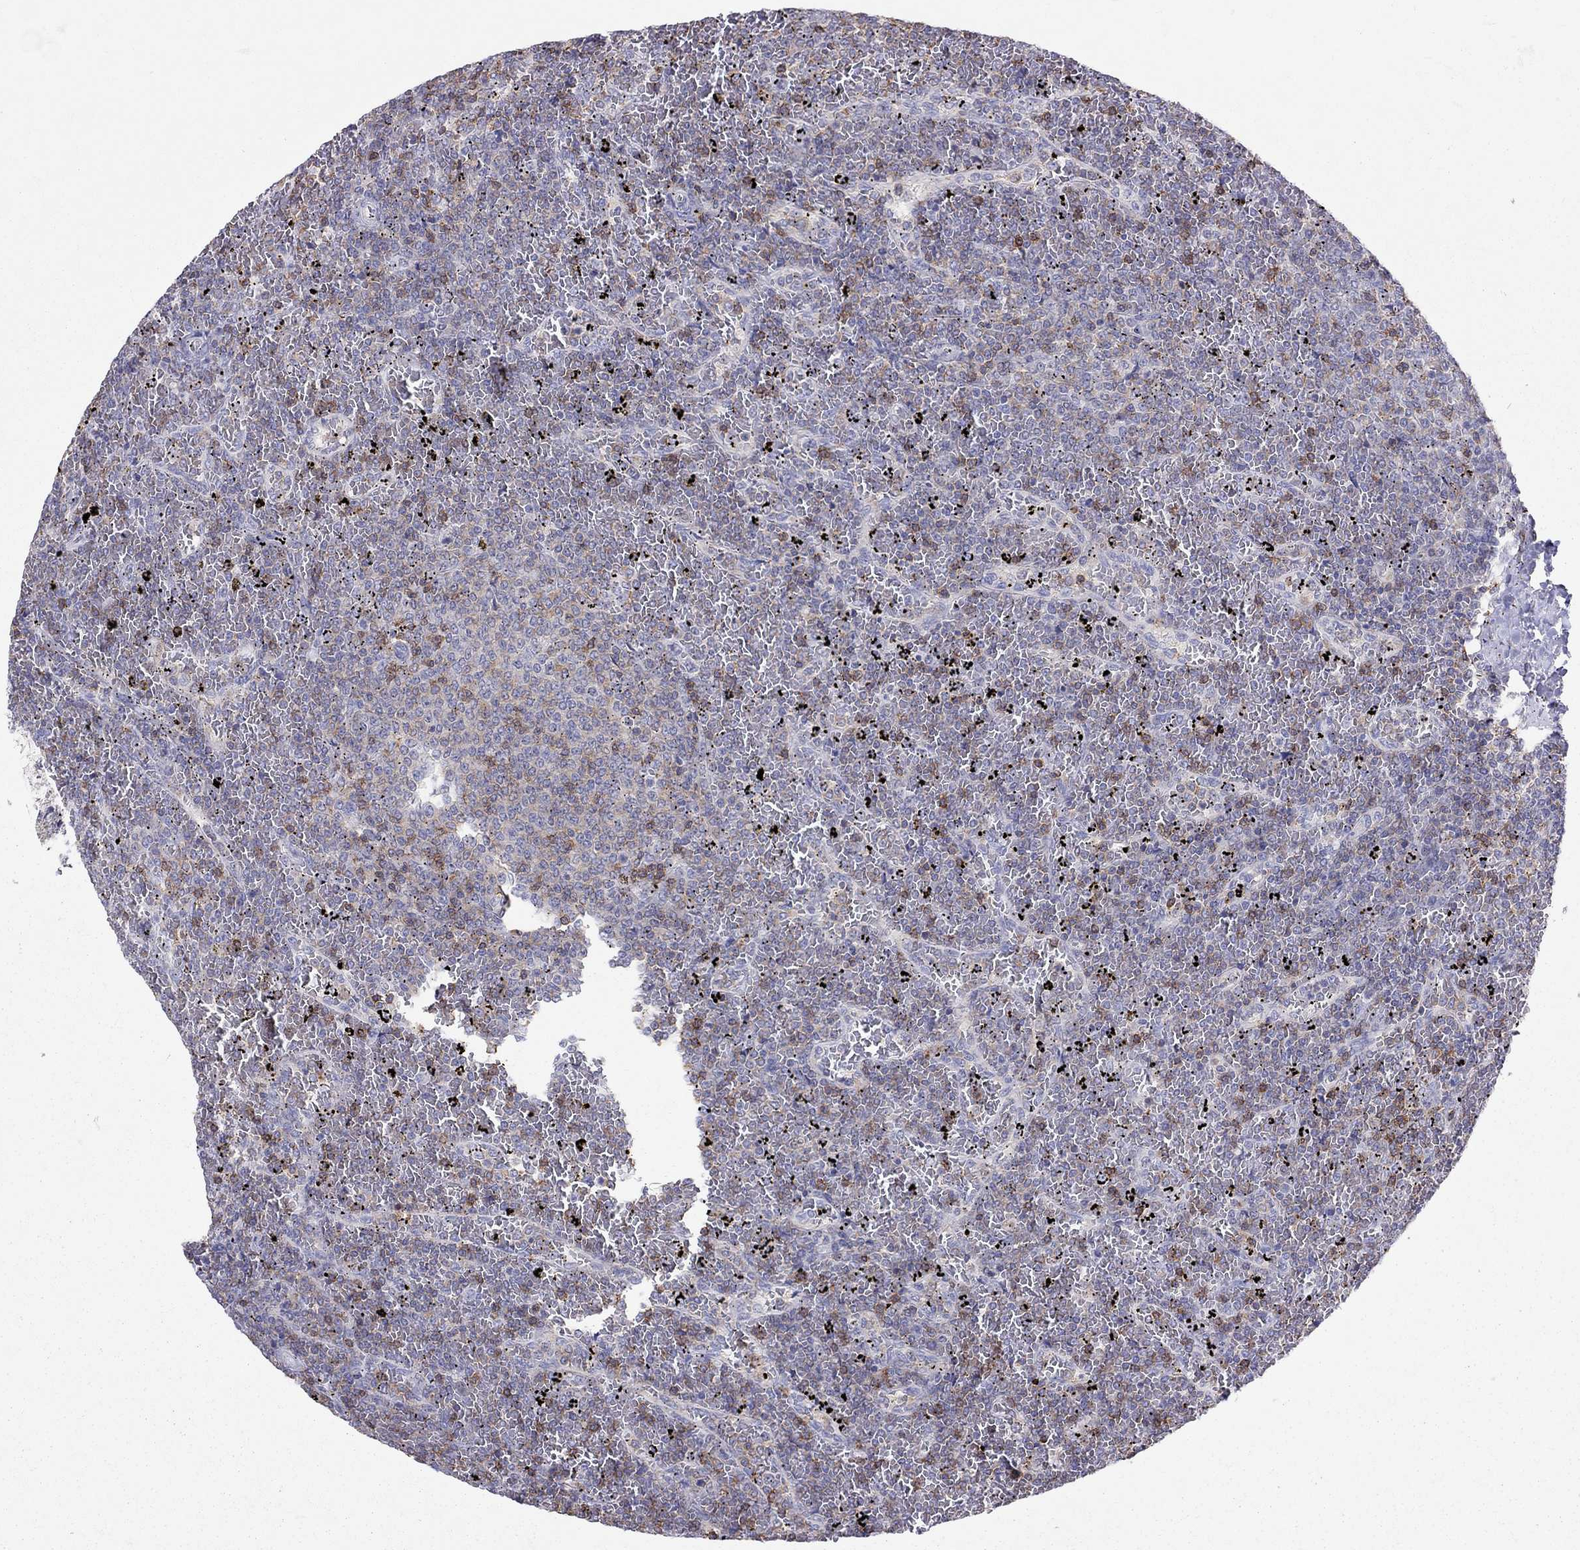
{"staining": {"intensity": "negative", "quantity": "none", "location": "none"}, "tissue": "lymphoma", "cell_type": "Tumor cells", "image_type": "cancer", "snomed": [{"axis": "morphology", "description": "Malignant lymphoma, non-Hodgkin's type, Low grade"}, {"axis": "topography", "description": "Spleen"}], "caption": "High power microscopy micrograph of an IHC photomicrograph of low-grade malignant lymphoma, non-Hodgkin's type, revealing no significant expression in tumor cells. The staining is performed using DAB (3,3'-diaminobenzidine) brown chromogen with nuclei counter-stained in using hematoxylin.", "gene": "MND1", "patient": {"sex": "female", "age": 77}}